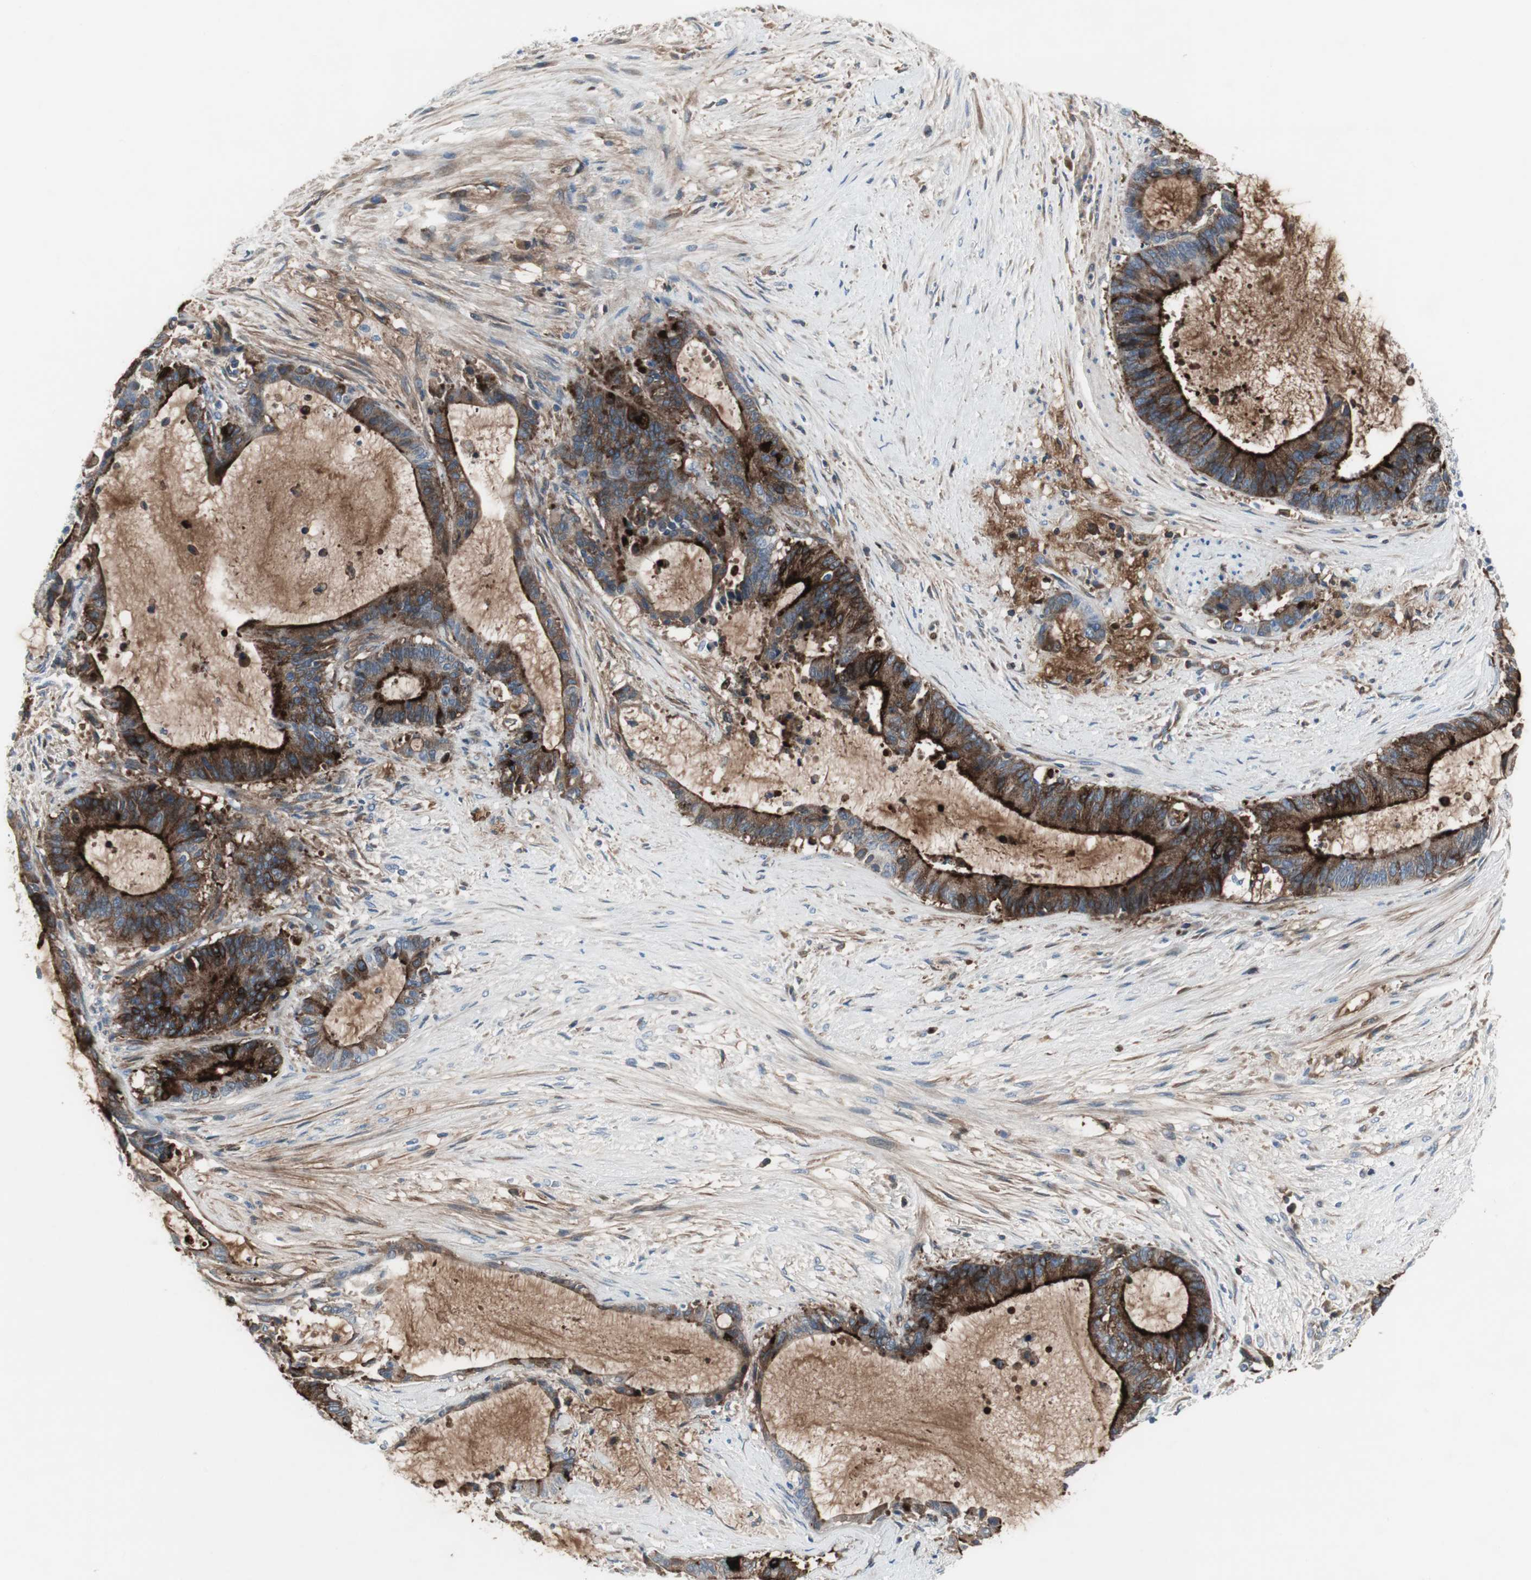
{"staining": {"intensity": "strong", "quantity": ">75%", "location": "cytoplasmic/membranous"}, "tissue": "liver cancer", "cell_type": "Tumor cells", "image_type": "cancer", "snomed": [{"axis": "morphology", "description": "Cholangiocarcinoma"}, {"axis": "topography", "description": "Liver"}], "caption": "Protein staining by immunohistochemistry (IHC) exhibits strong cytoplasmic/membranous staining in about >75% of tumor cells in liver cholangiocarcinoma.", "gene": "PIGR", "patient": {"sex": "female", "age": 73}}